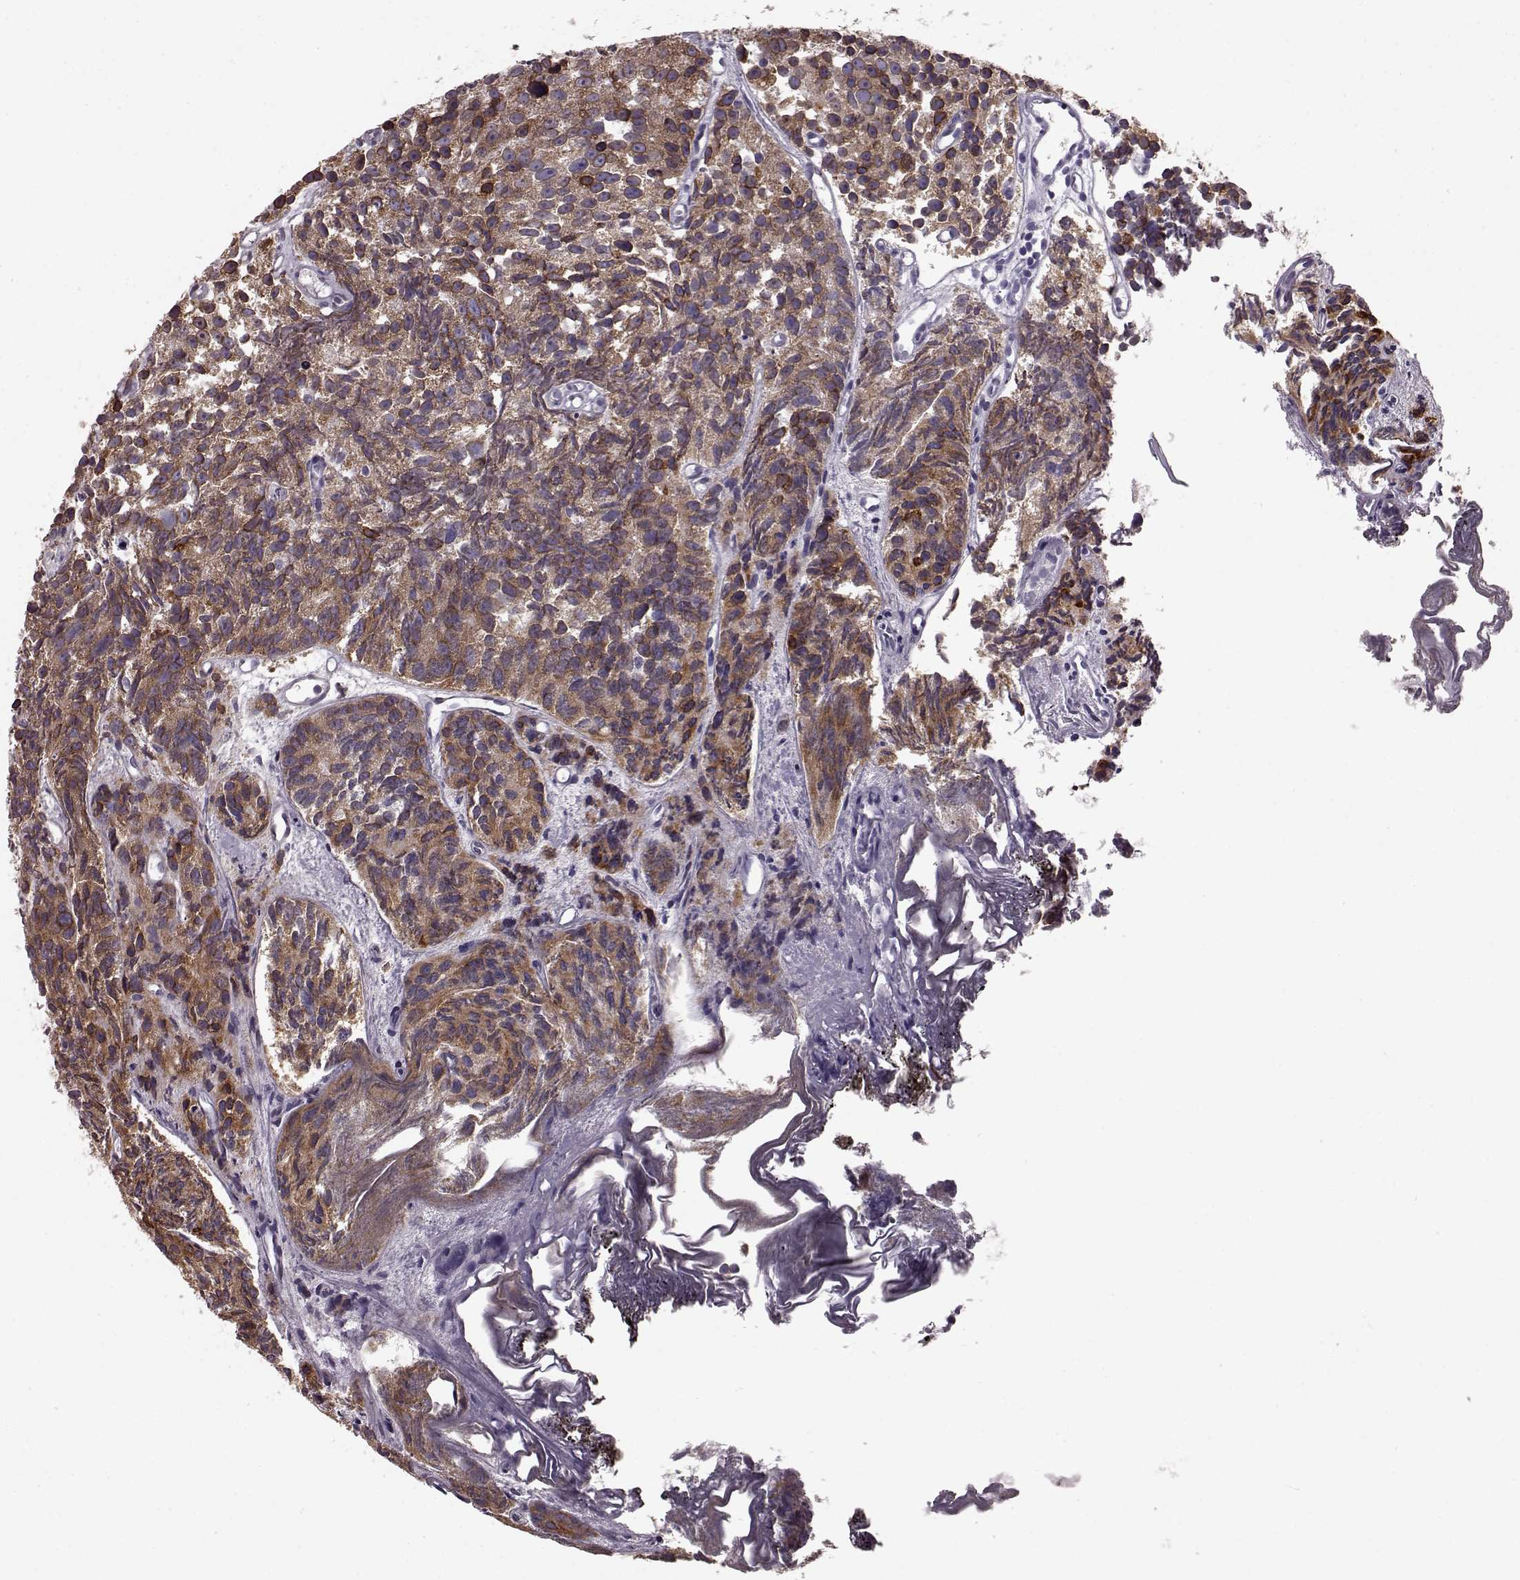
{"staining": {"intensity": "moderate", "quantity": ">75%", "location": "cytoplasmic/membranous"}, "tissue": "prostate cancer", "cell_type": "Tumor cells", "image_type": "cancer", "snomed": [{"axis": "morphology", "description": "Adenocarcinoma, High grade"}, {"axis": "topography", "description": "Prostate"}], "caption": "Moderate cytoplasmic/membranous protein expression is seen in approximately >75% of tumor cells in adenocarcinoma (high-grade) (prostate). The staining was performed using DAB, with brown indicating positive protein expression. Nuclei are stained blue with hematoxylin.", "gene": "ELOVL5", "patient": {"sex": "male", "age": 77}}